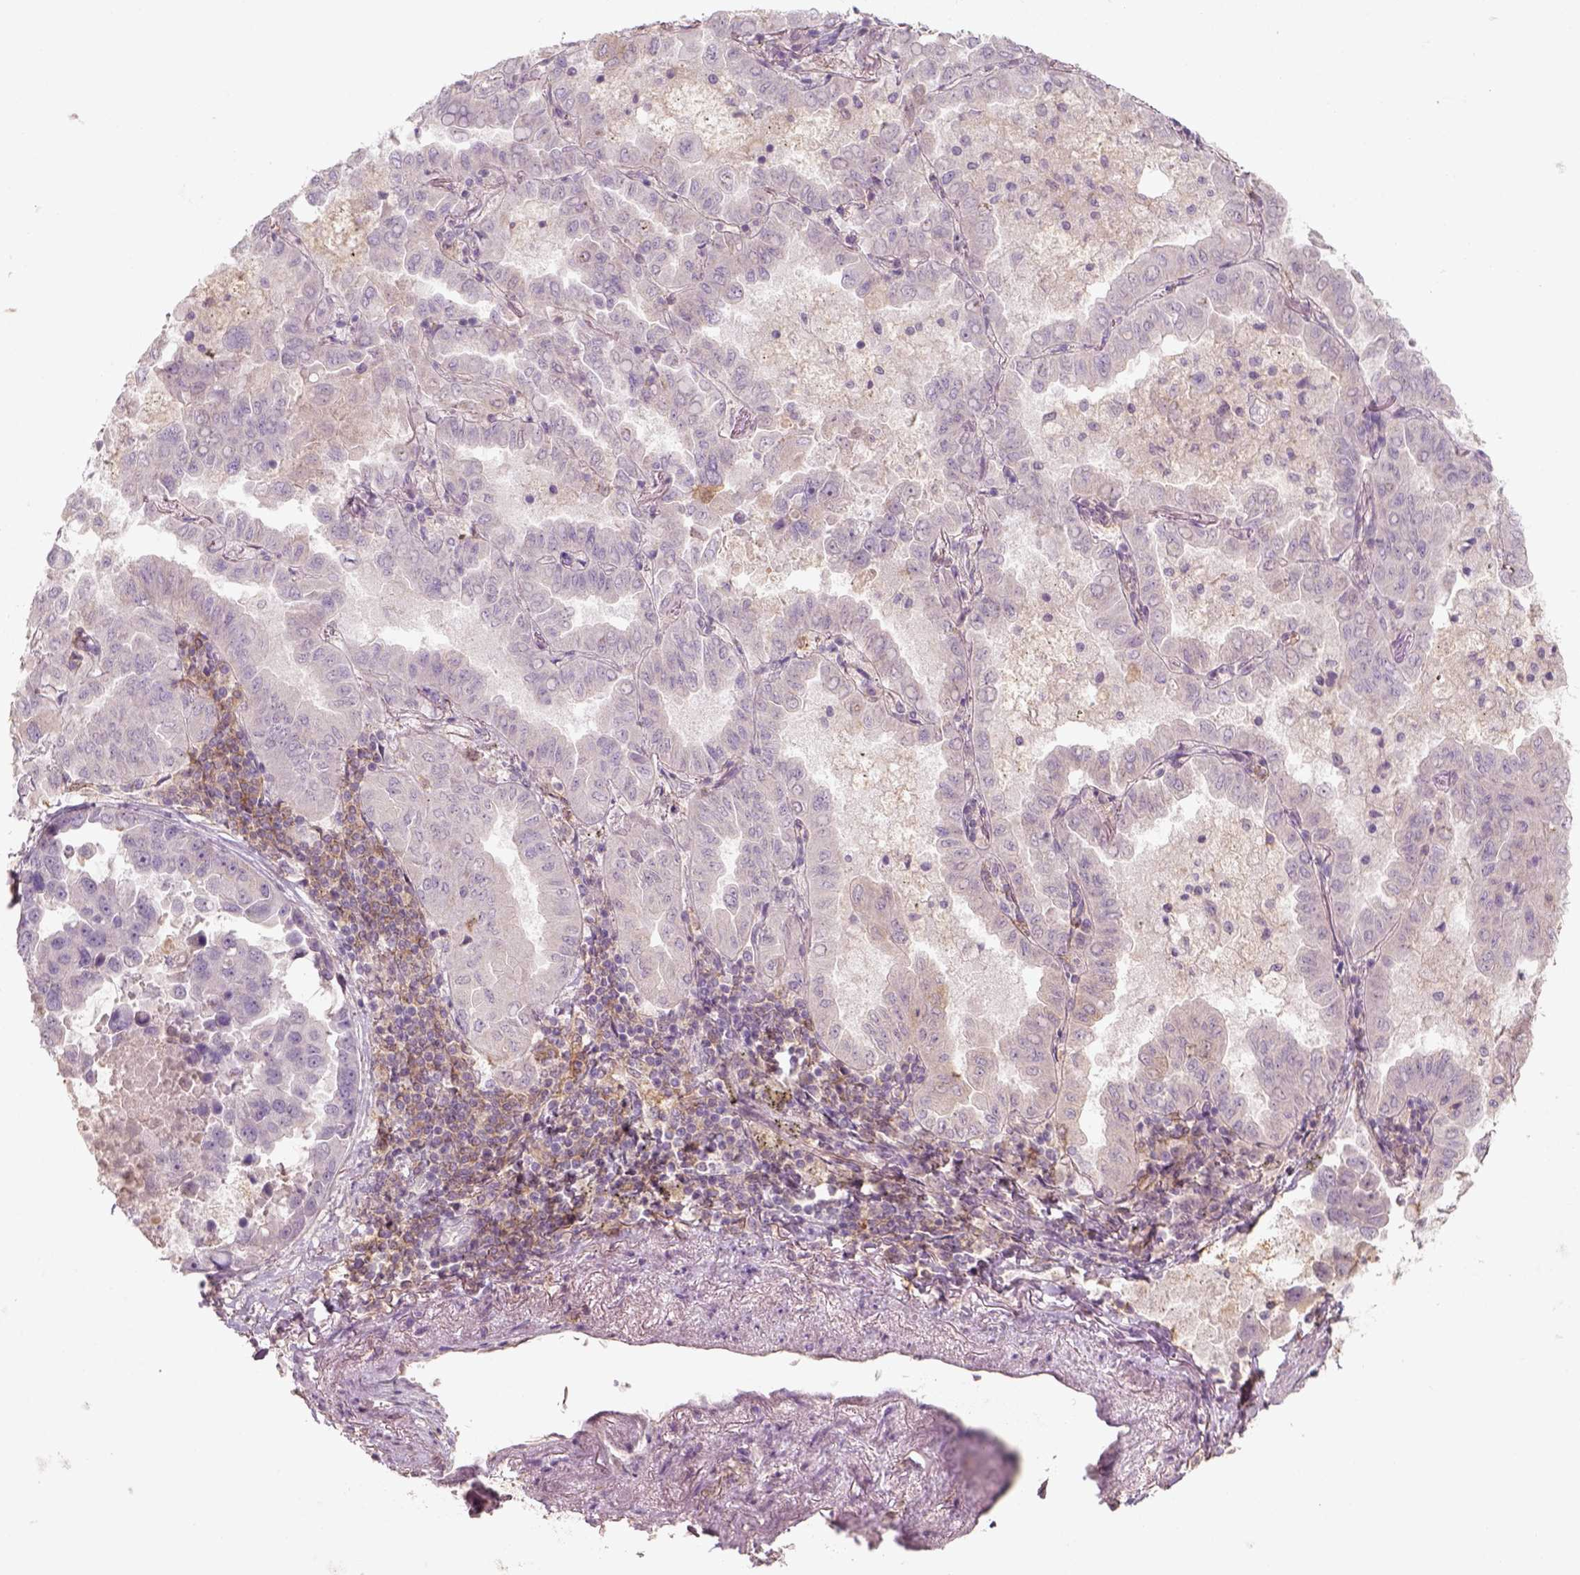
{"staining": {"intensity": "negative", "quantity": "none", "location": "none"}, "tissue": "lung cancer", "cell_type": "Tumor cells", "image_type": "cancer", "snomed": [{"axis": "morphology", "description": "Adenocarcinoma, NOS"}, {"axis": "topography", "description": "Lung"}], "caption": "This photomicrograph is of lung adenocarcinoma stained with immunohistochemistry to label a protein in brown with the nuclei are counter-stained blue. There is no staining in tumor cells. (IHC, brightfield microscopy, high magnification).", "gene": "AQP9", "patient": {"sex": "male", "age": 64}}